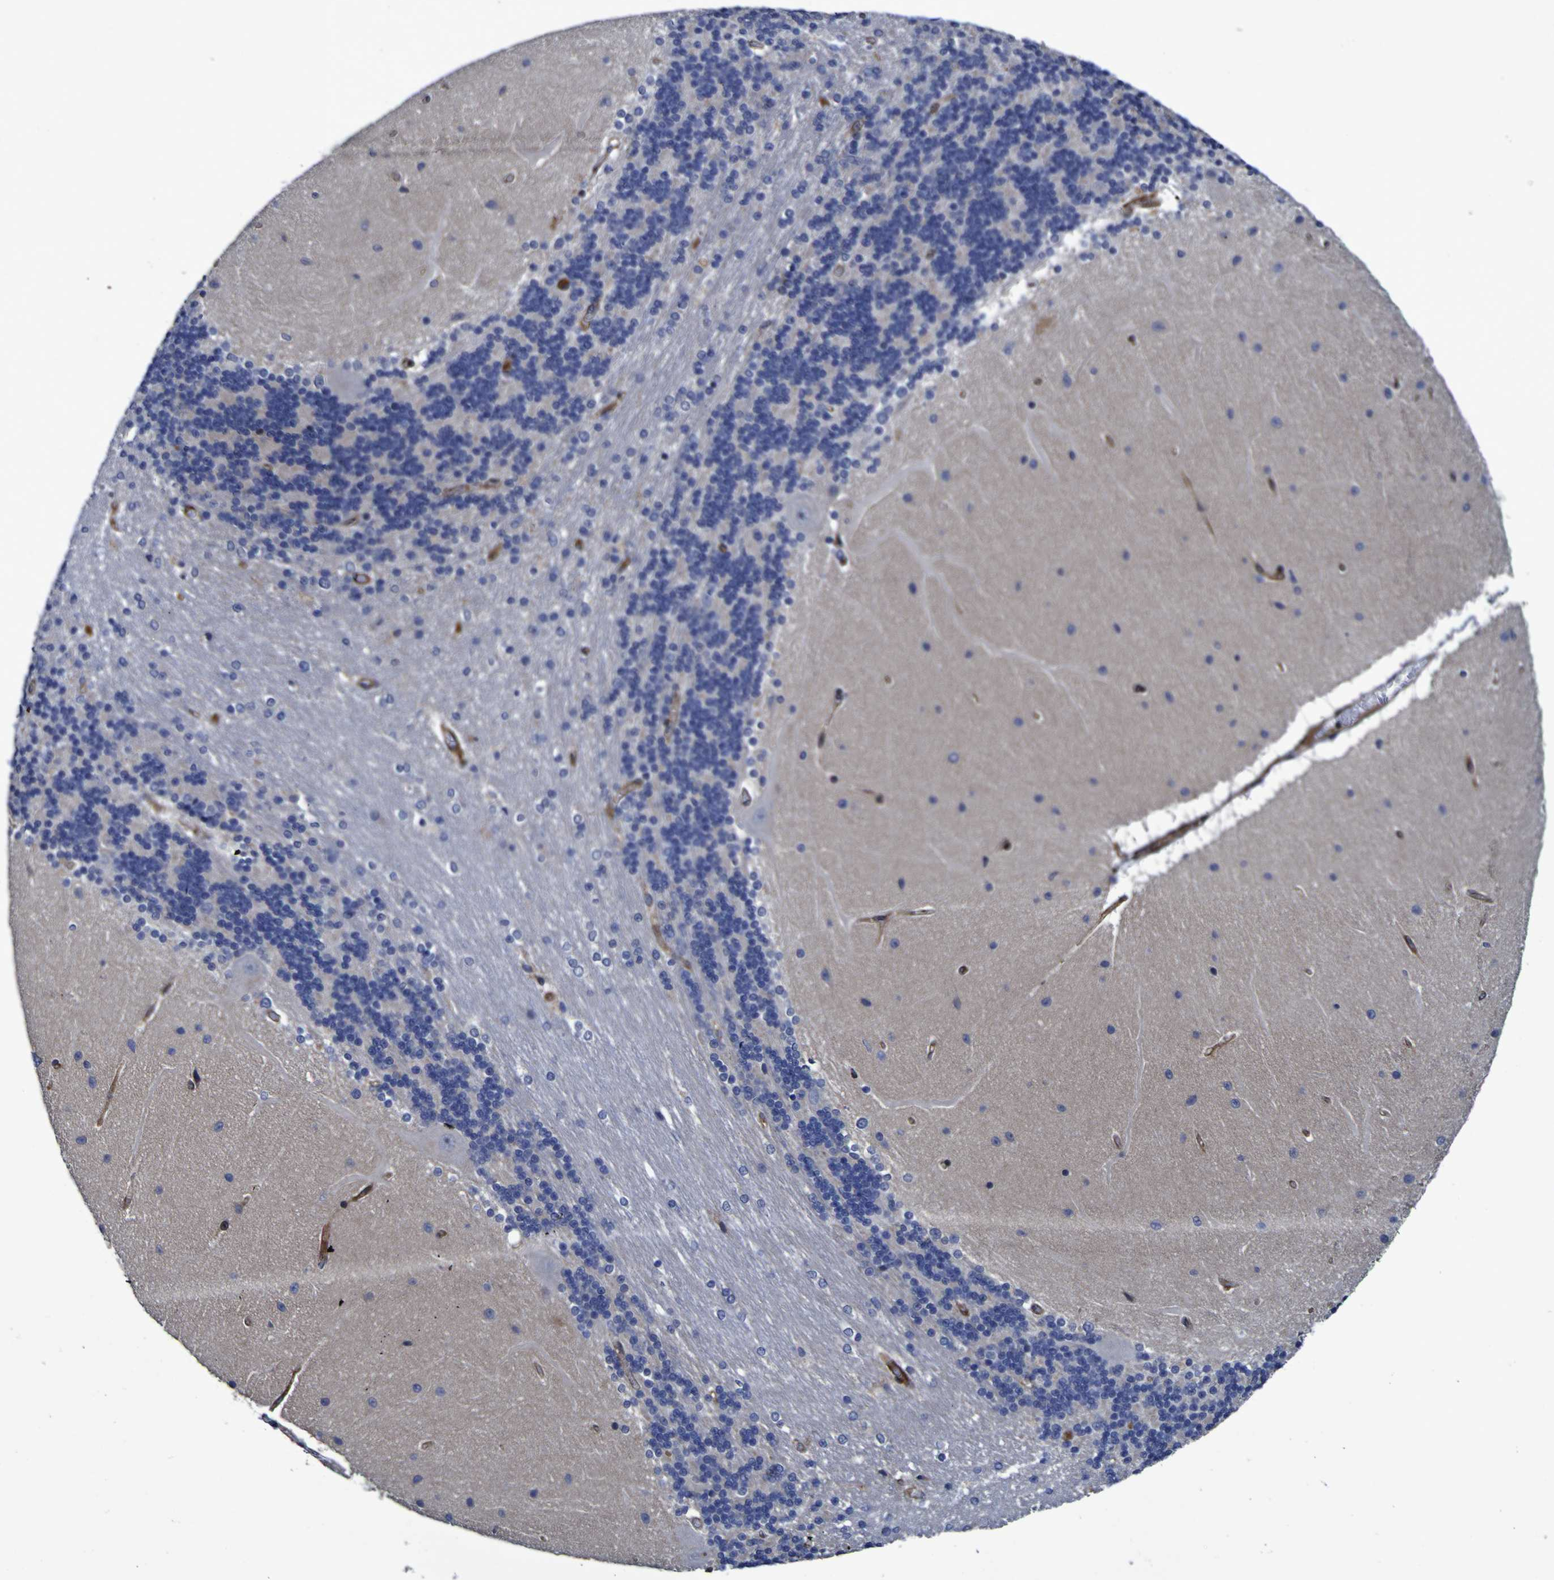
{"staining": {"intensity": "negative", "quantity": "none", "location": "none"}, "tissue": "cerebellum", "cell_type": "Cells in granular layer", "image_type": "normal", "snomed": [{"axis": "morphology", "description": "Normal tissue, NOS"}, {"axis": "topography", "description": "Cerebellum"}], "caption": "Immunohistochemistry histopathology image of normal cerebellum stained for a protein (brown), which shows no expression in cells in granular layer.", "gene": "MGLL", "patient": {"sex": "female", "age": 54}}